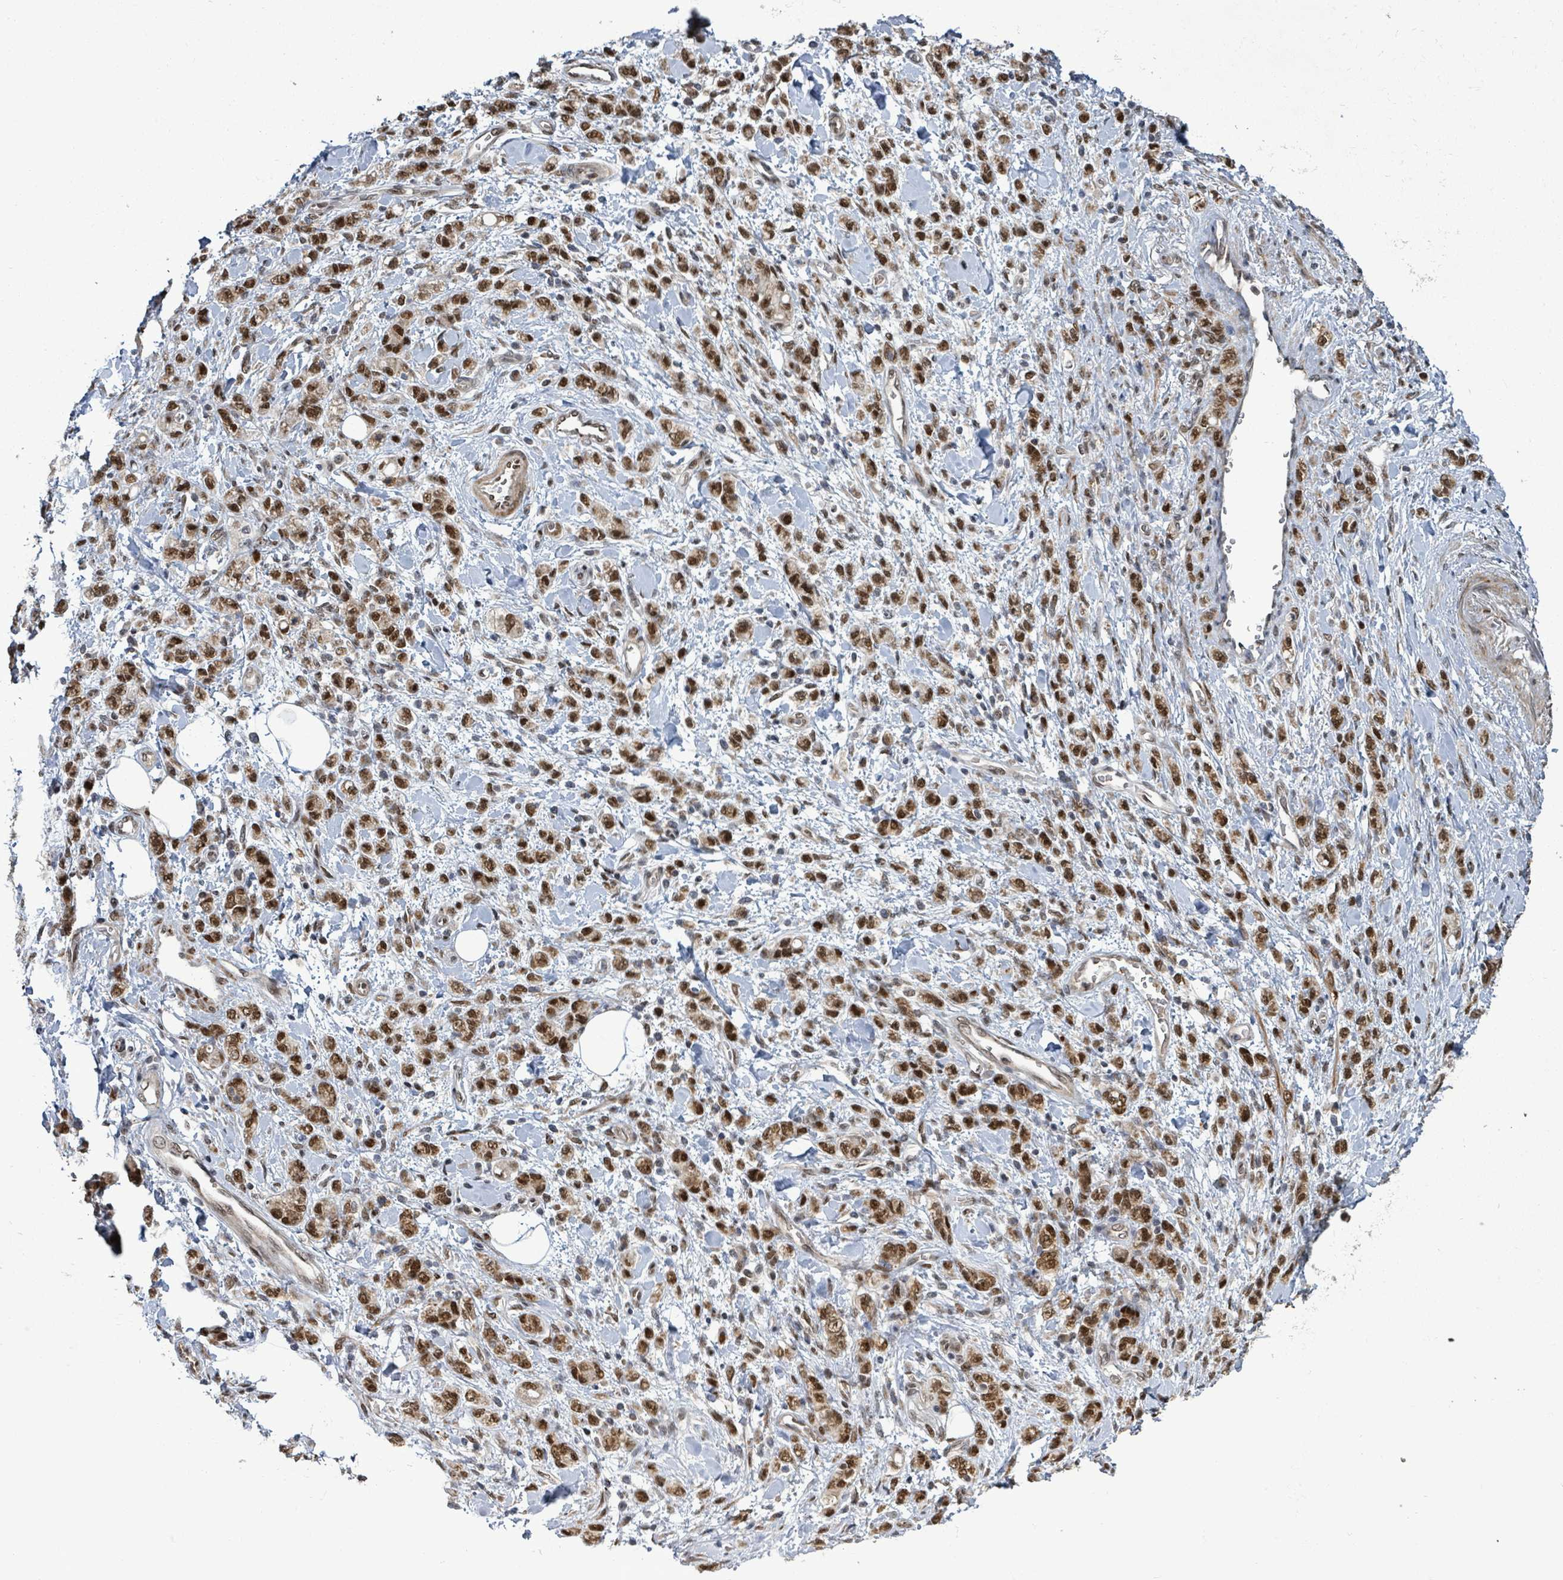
{"staining": {"intensity": "strong", "quantity": ">75%", "location": "nuclear"}, "tissue": "stomach cancer", "cell_type": "Tumor cells", "image_type": "cancer", "snomed": [{"axis": "morphology", "description": "Adenocarcinoma, NOS"}, {"axis": "topography", "description": "Stomach"}], "caption": "IHC photomicrograph of adenocarcinoma (stomach) stained for a protein (brown), which shows high levels of strong nuclear positivity in approximately >75% of tumor cells.", "gene": "PATZ1", "patient": {"sex": "male", "age": 77}}